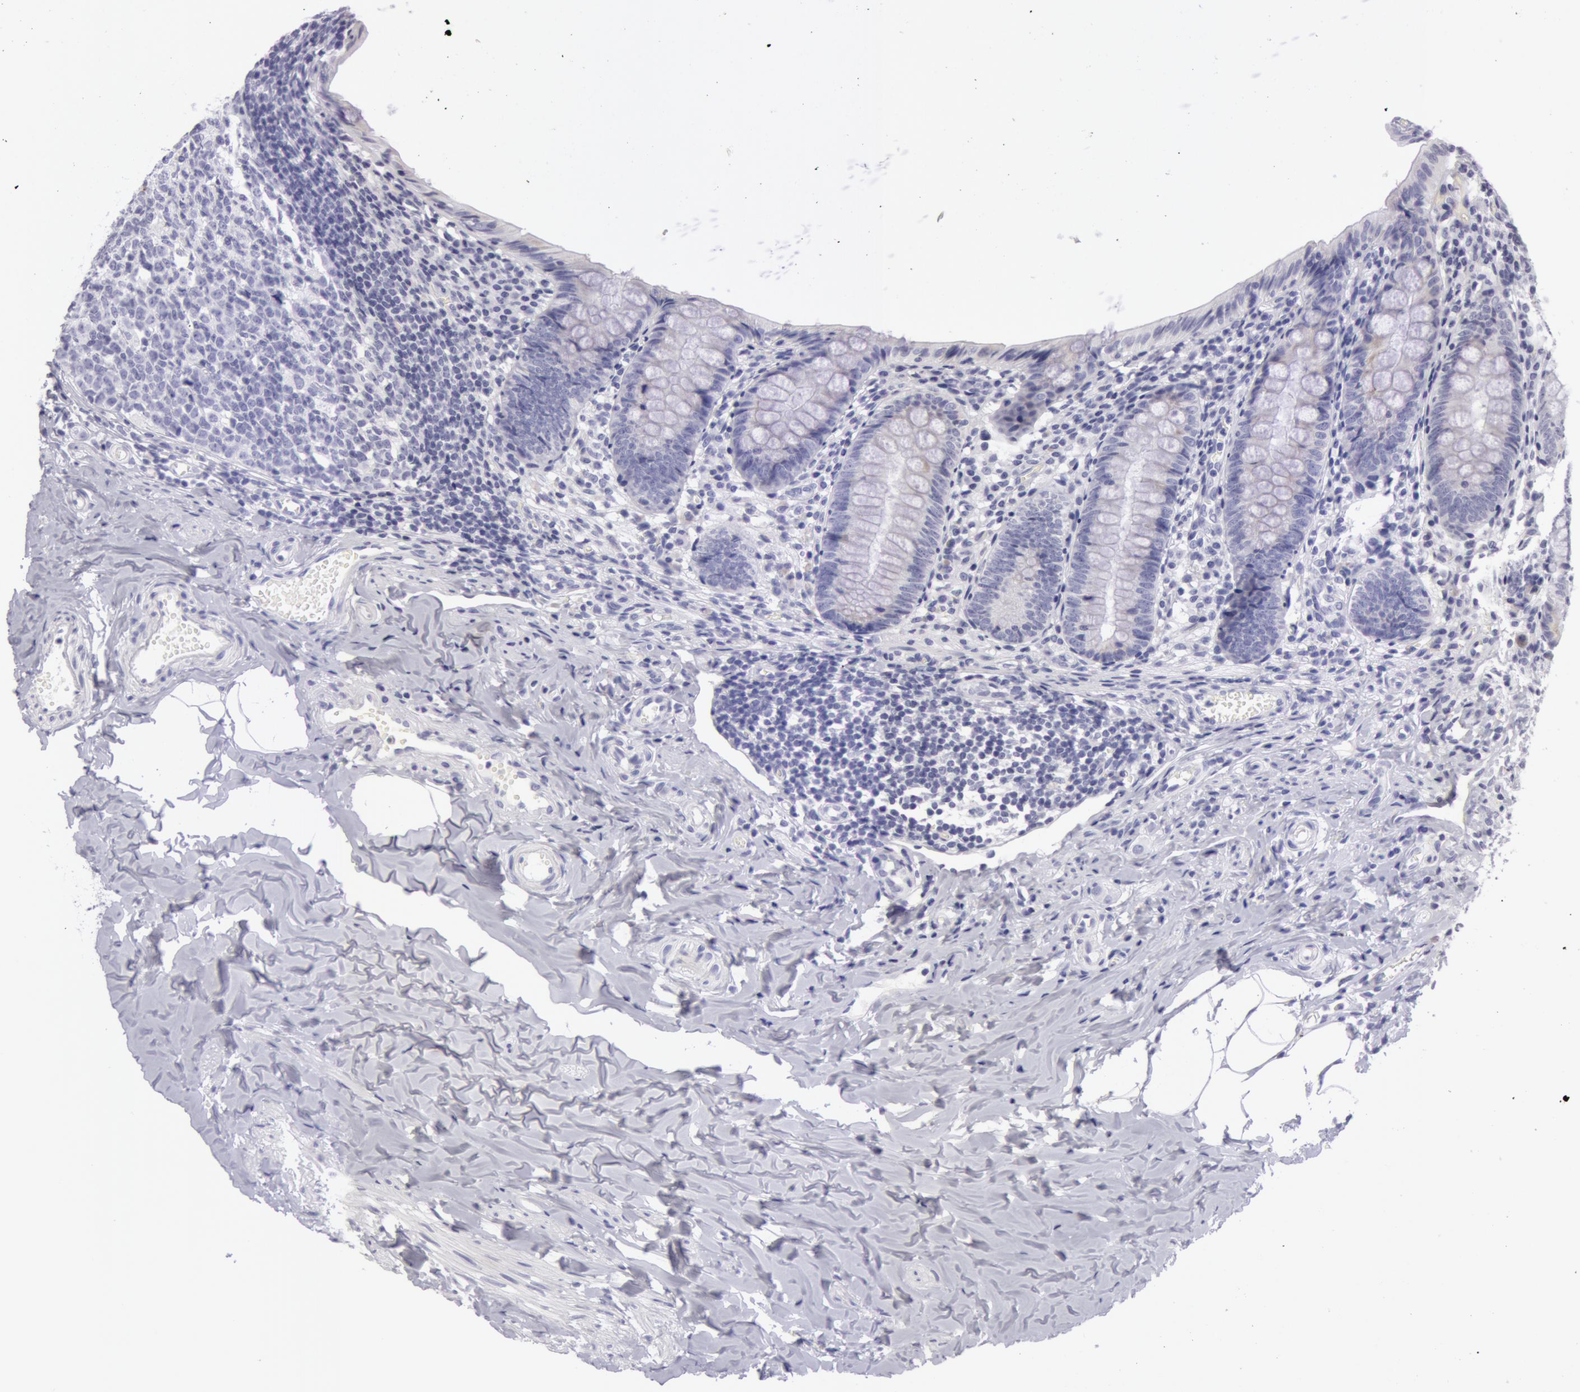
{"staining": {"intensity": "negative", "quantity": "none", "location": "none"}, "tissue": "appendix", "cell_type": "Glandular cells", "image_type": "normal", "snomed": [{"axis": "morphology", "description": "Normal tissue, NOS"}, {"axis": "topography", "description": "Appendix"}], "caption": "High power microscopy micrograph of an immunohistochemistry (IHC) histopathology image of normal appendix, revealing no significant staining in glandular cells.", "gene": "AMACR", "patient": {"sex": "female", "age": 17}}